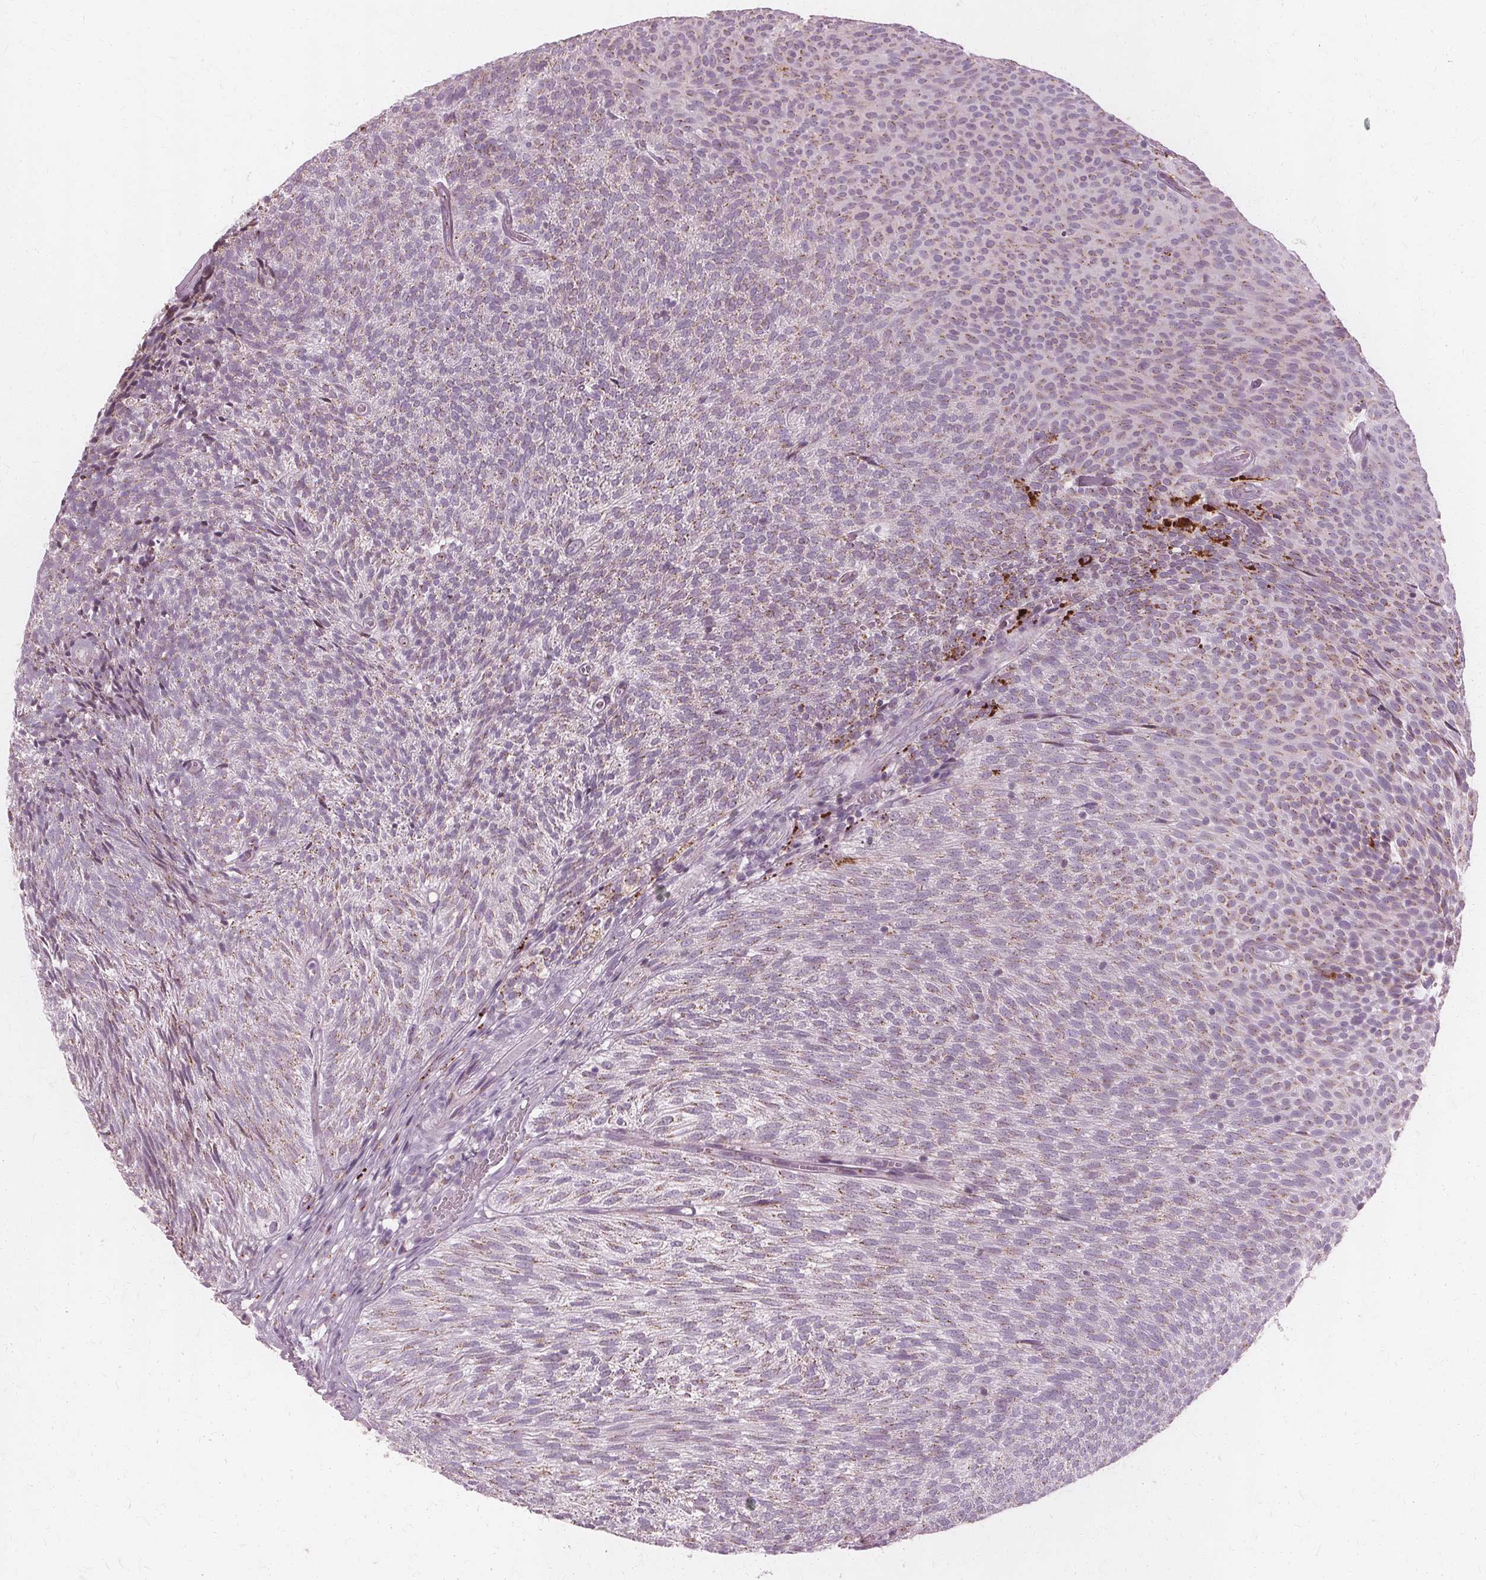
{"staining": {"intensity": "weak", "quantity": "25%-75%", "location": "cytoplasmic/membranous"}, "tissue": "urothelial cancer", "cell_type": "Tumor cells", "image_type": "cancer", "snomed": [{"axis": "morphology", "description": "Urothelial carcinoma, Low grade"}, {"axis": "topography", "description": "Urinary bladder"}], "caption": "The micrograph displays staining of urothelial carcinoma (low-grade), revealing weak cytoplasmic/membranous protein expression (brown color) within tumor cells.", "gene": "DNASE2", "patient": {"sex": "male", "age": 77}}